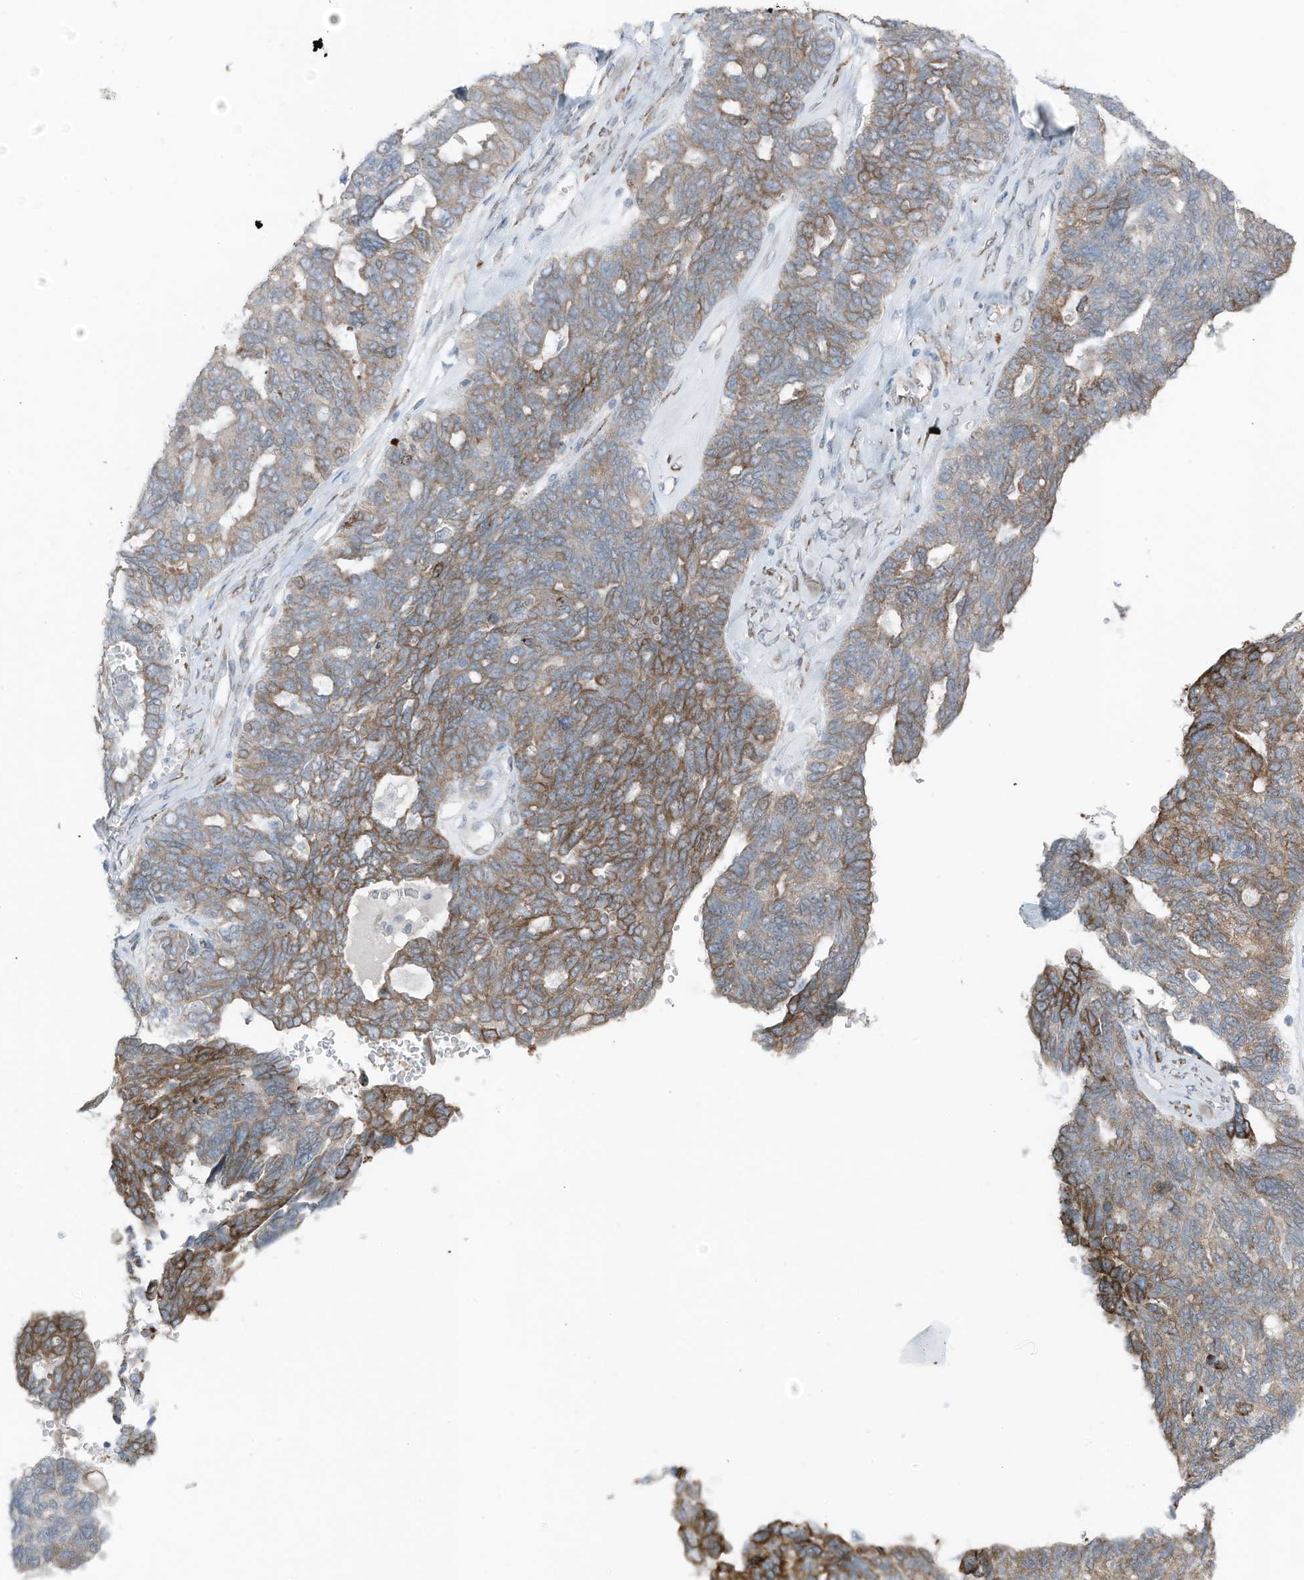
{"staining": {"intensity": "moderate", "quantity": "25%-75%", "location": "cytoplasmic/membranous"}, "tissue": "ovarian cancer", "cell_type": "Tumor cells", "image_type": "cancer", "snomed": [{"axis": "morphology", "description": "Cystadenocarcinoma, serous, NOS"}, {"axis": "topography", "description": "Ovary"}], "caption": "Protein expression analysis of human ovarian cancer reveals moderate cytoplasmic/membranous expression in about 25%-75% of tumor cells.", "gene": "ARHGEF33", "patient": {"sex": "female", "age": 79}}